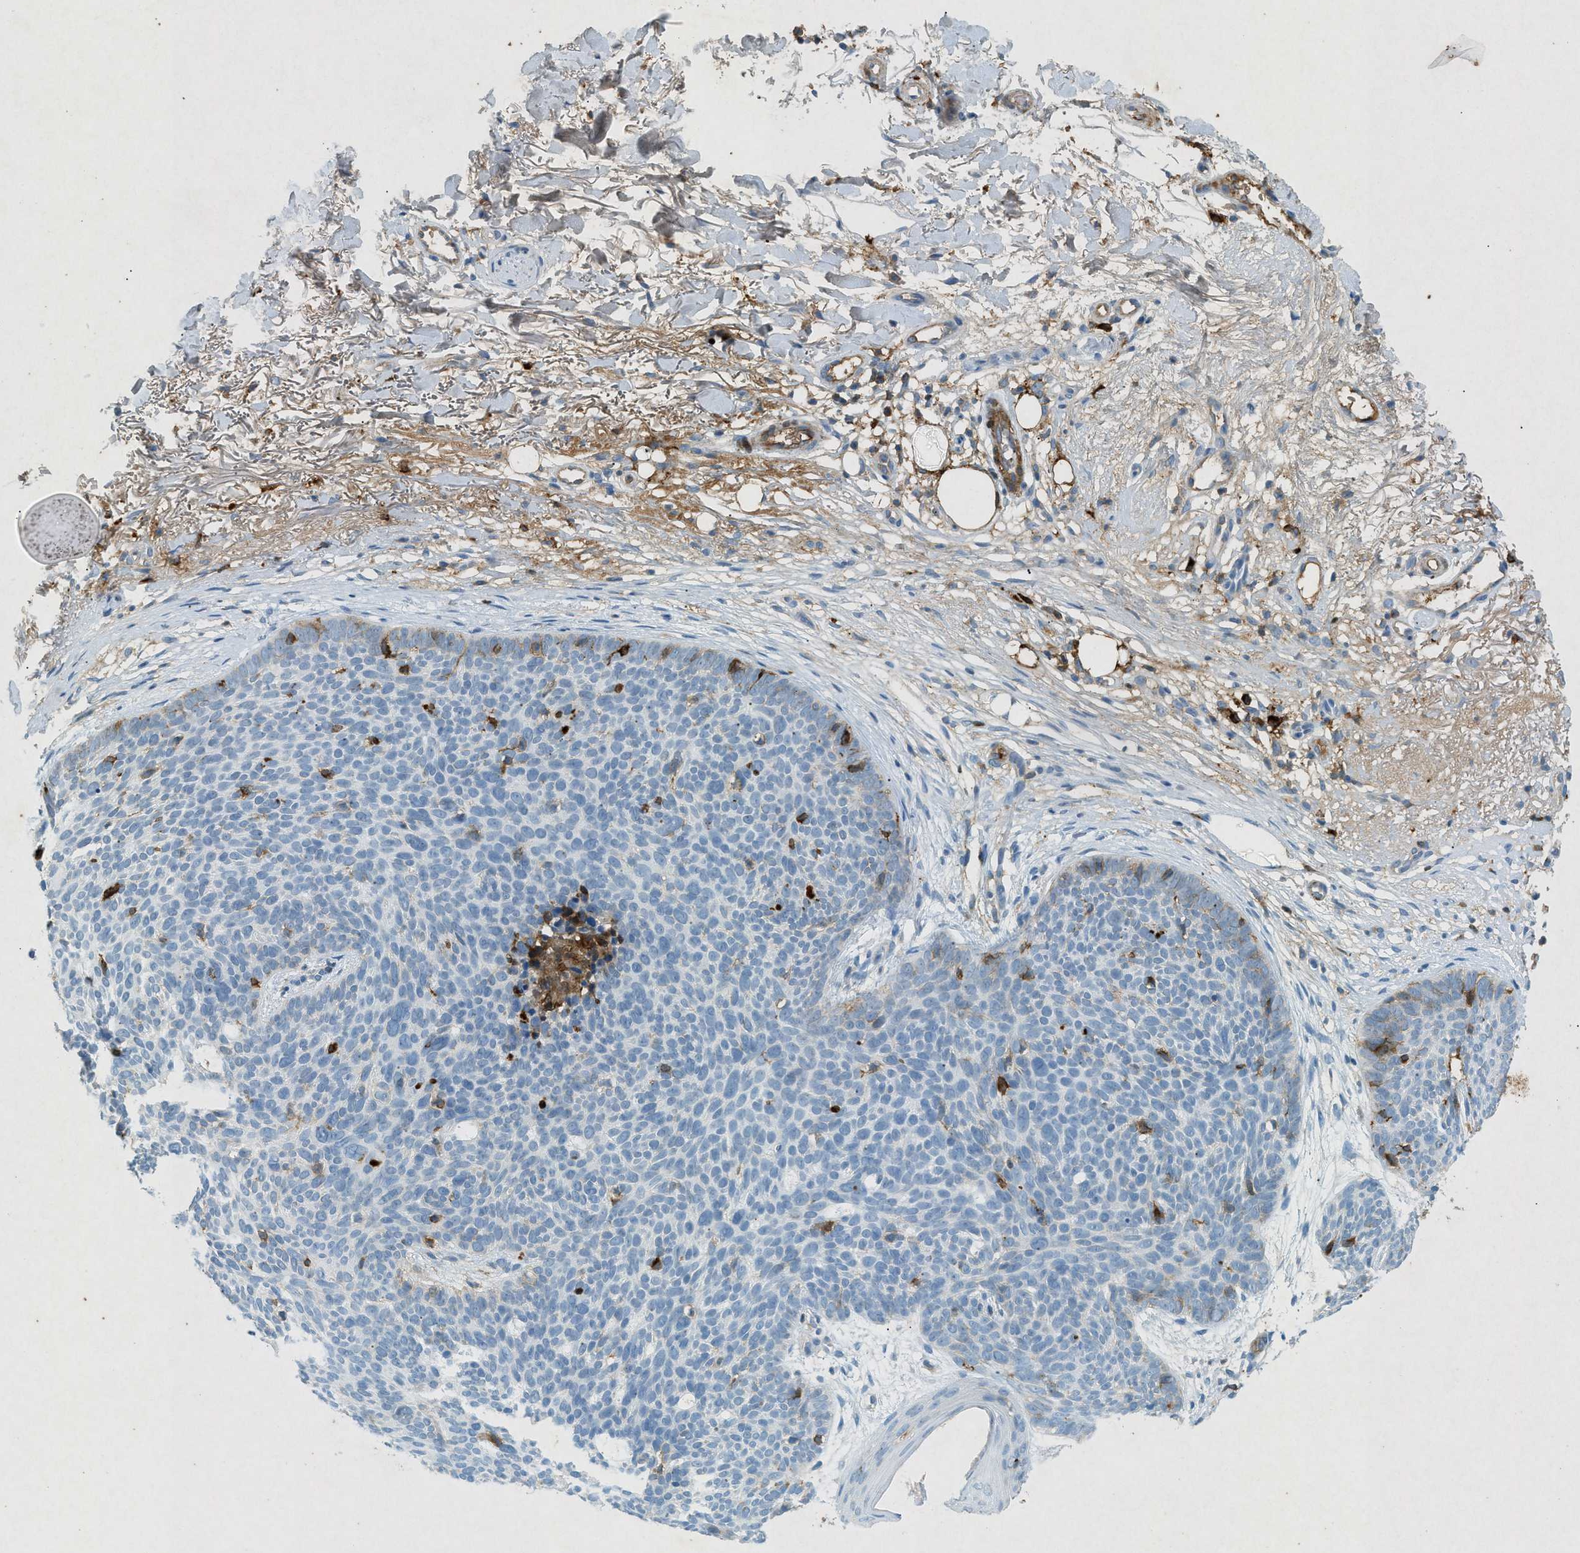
{"staining": {"intensity": "negative", "quantity": "none", "location": "none"}, "tissue": "skin cancer", "cell_type": "Tumor cells", "image_type": "cancer", "snomed": [{"axis": "morphology", "description": "Normal tissue, NOS"}, {"axis": "morphology", "description": "Basal cell carcinoma"}, {"axis": "topography", "description": "Skin"}], "caption": "IHC micrograph of neoplastic tissue: basal cell carcinoma (skin) stained with DAB reveals no significant protein expression in tumor cells. (DAB (3,3'-diaminobenzidine) immunohistochemistry (IHC) visualized using brightfield microscopy, high magnification).", "gene": "F2", "patient": {"sex": "female", "age": 70}}